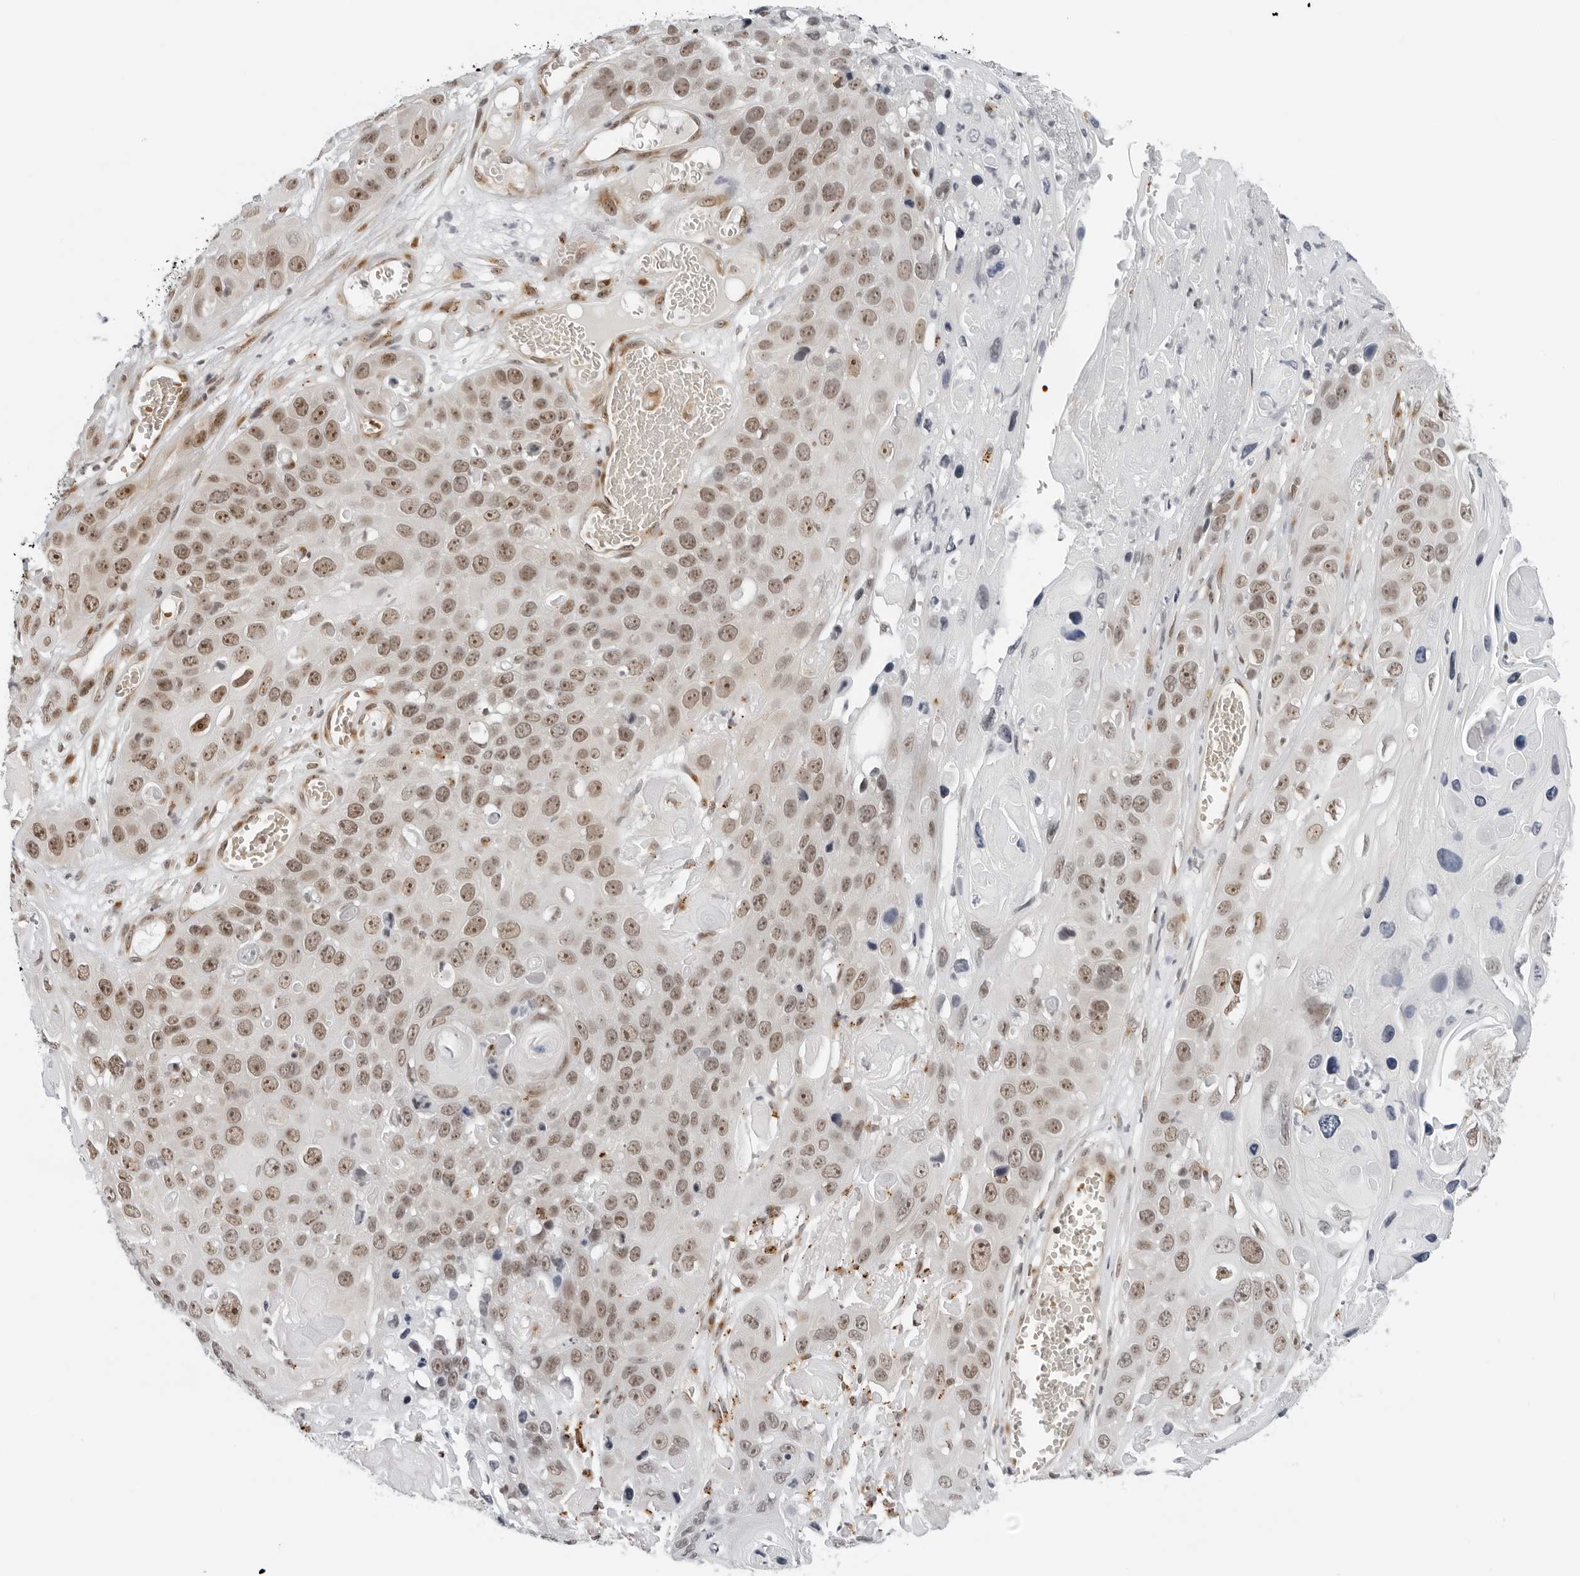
{"staining": {"intensity": "moderate", "quantity": ">75%", "location": "nuclear"}, "tissue": "skin cancer", "cell_type": "Tumor cells", "image_type": "cancer", "snomed": [{"axis": "morphology", "description": "Squamous cell carcinoma, NOS"}, {"axis": "topography", "description": "Skin"}], "caption": "Immunohistochemistry (IHC) histopathology image of neoplastic tissue: skin squamous cell carcinoma stained using immunohistochemistry displays medium levels of moderate protein expression localized specifically in the nuclear of tumor cells, appearing as a nuclear brown color.", "gene": "TOX4", "patient": {"sex": "male", "age": 55}}